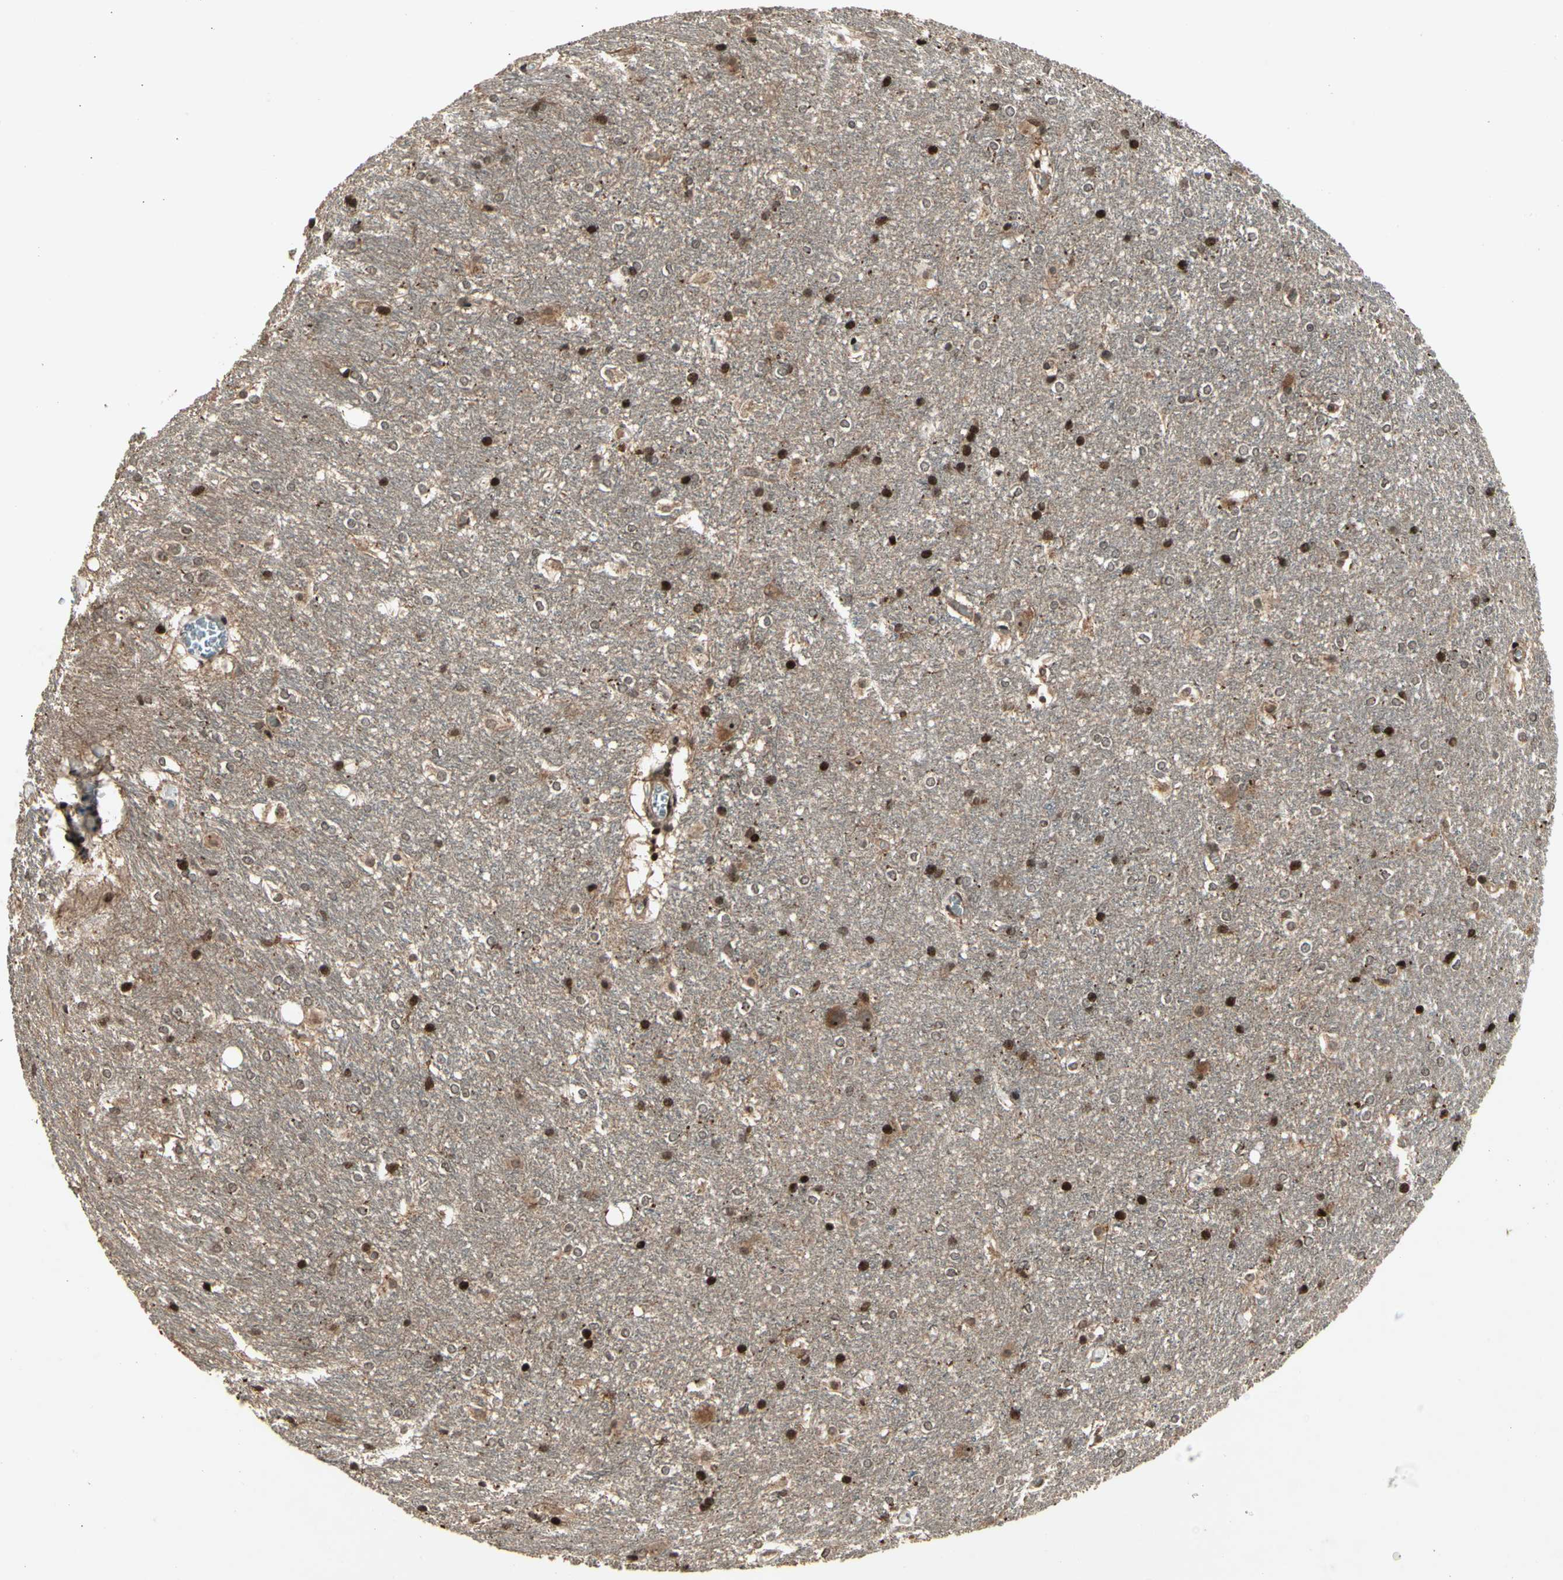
{"staining": {"intensity": "strong", "quantity": ">75%", "location": "nuclear"}, "tissue": "hippocampus", "cell_type": "Glial cells", "image_type": "normal", "snomed": [{"axis": "morphology", "description": "Normal tissue, NOS"}, {"axis": "topography", "description": "Hippocampus"}], "caption": "A histopathology image of hippocampus stained for a protein demonstrates strong nuclear brown staining in glial cells.", "gene": "GLRX", "patient": {"sex": "female", "age": 19}}